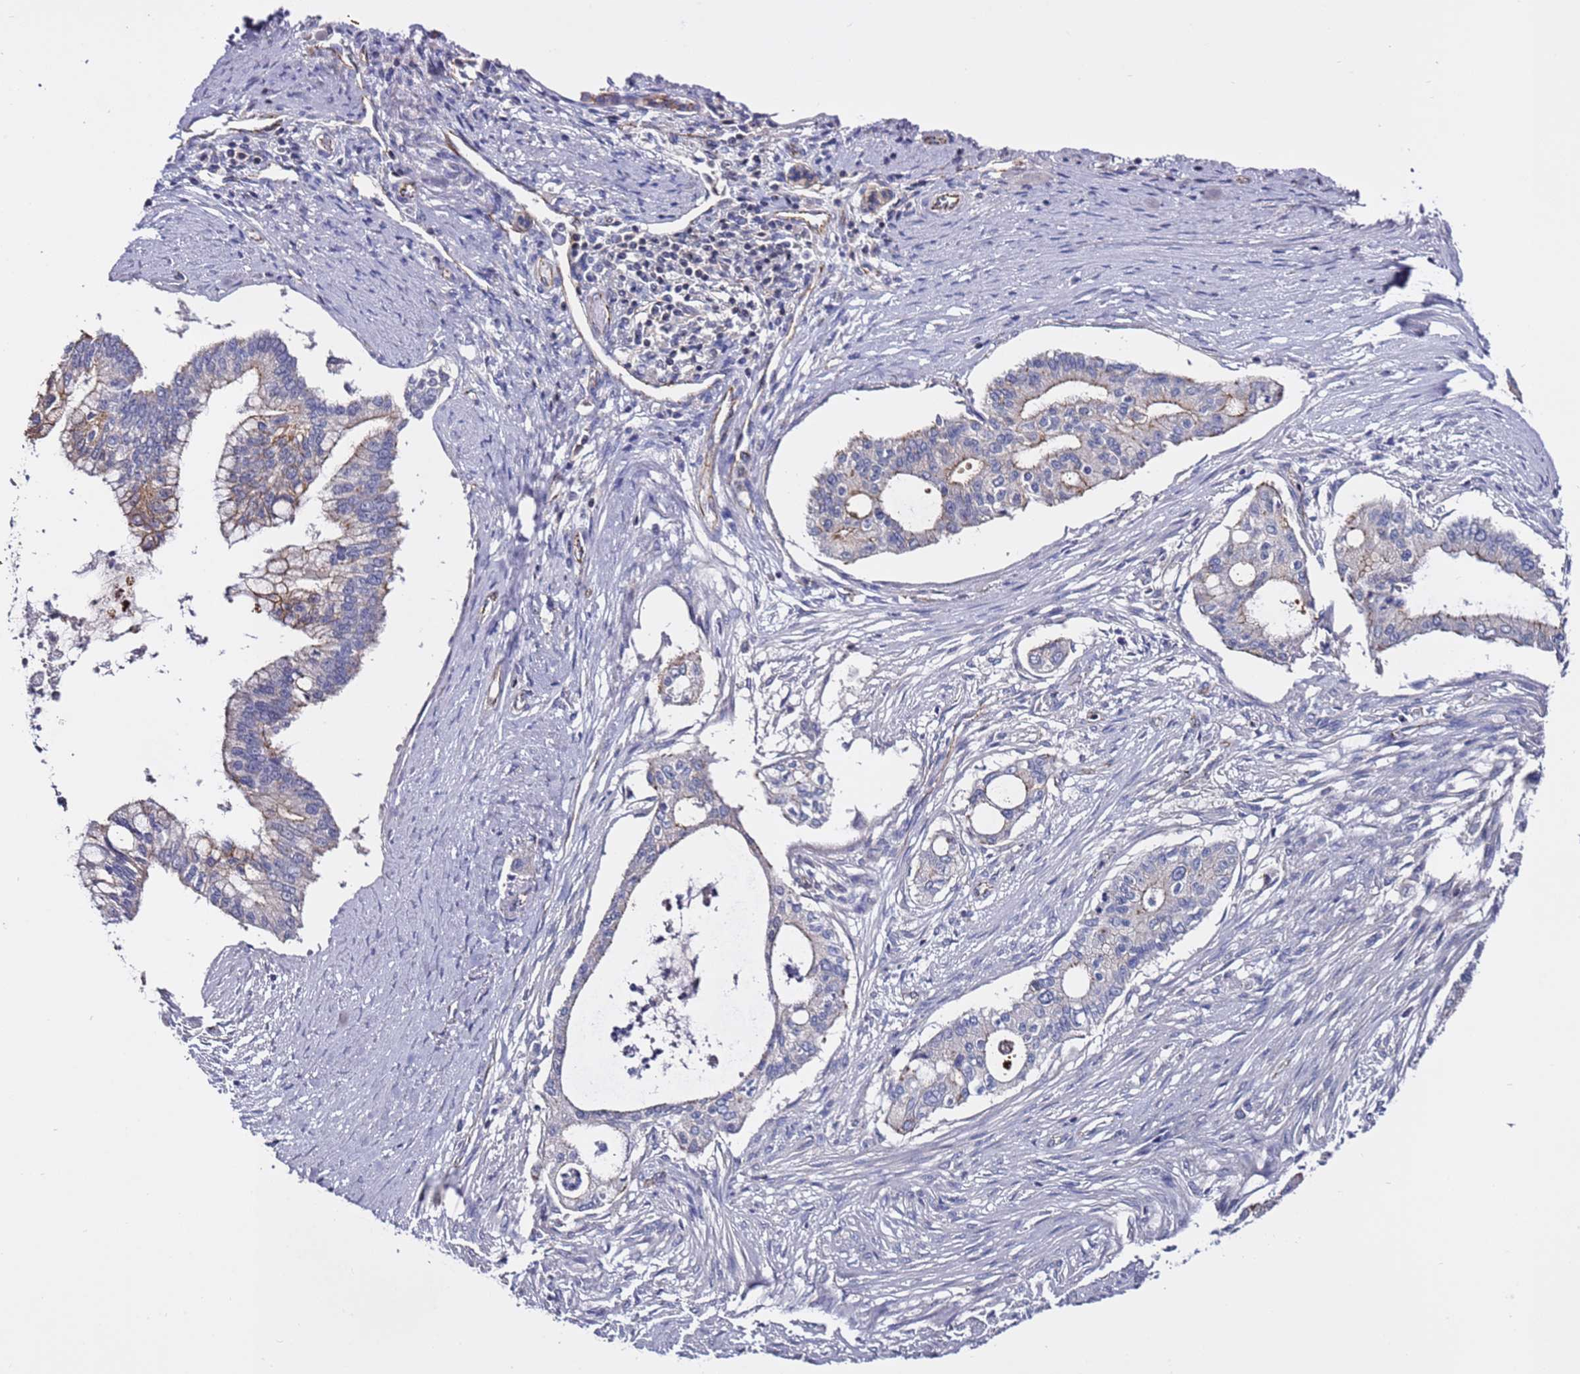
{"staining": {"intensity": "weak", "quantity": "<25%", "location": "cytoplasmic/membranous"}, "tissue": "pancreatic cancer", "cell_type": "Tumor cells", "image_type": "cancer", "snomed": [{"axis": "morphology", "description": "Adenocarcinoma, NOS"}, {"axis": "topography", "description": "Pancreas"}], "caption": "Adenocarcinoma (pancreatic) was stained to show a protein in brown. There is no significant expression in tumor cells.", "gene": "TENM3", "patient": {"sex": "male", "age": 46}}